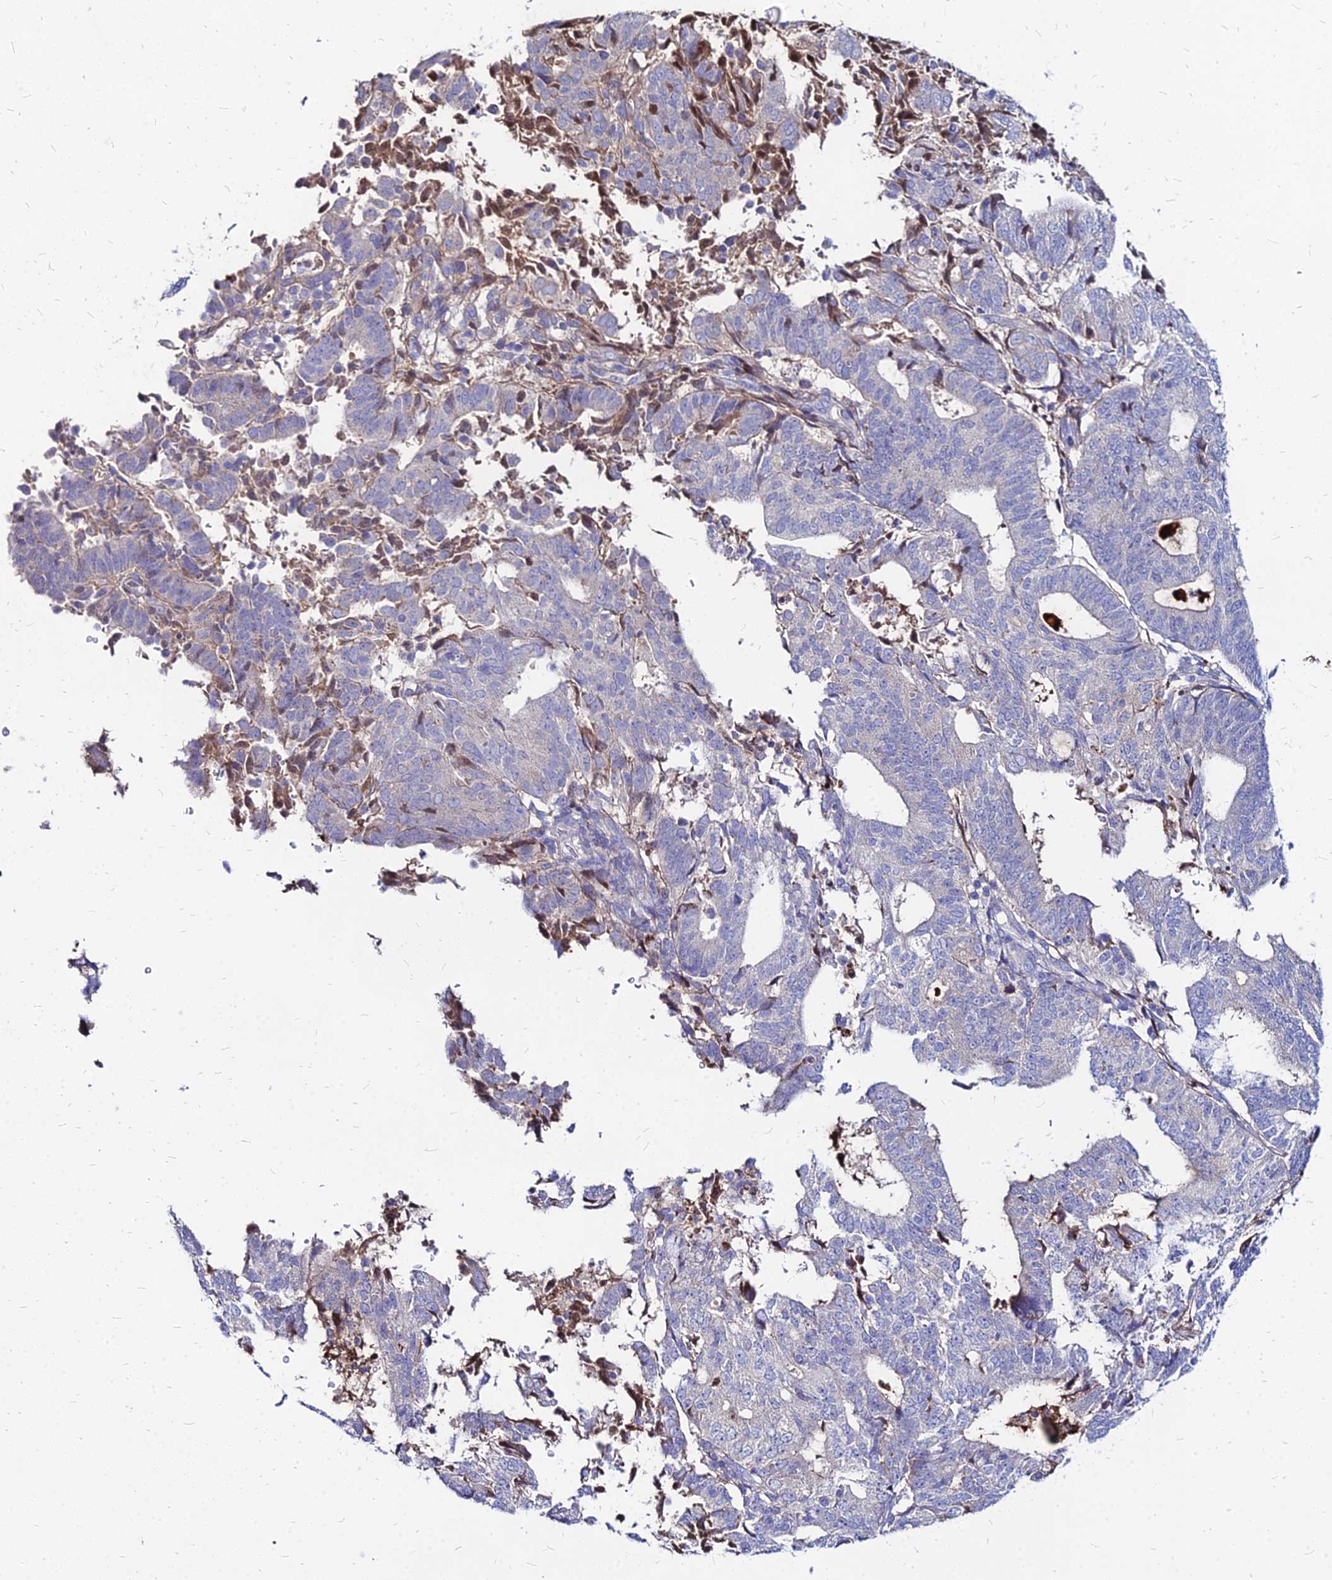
{"staining": {"intensity": "negative", "quantity": "none", "location": "none"}, "tissue": "endometrial cancer", "cell_type": "Tumor cells", "image_type": "cancer", "snomed": [{"axis": "morphology", "description": "Adenocarcinoma, NOS"}, {"axis": "topography", "description": "Endometrium"}], "caption": "The histopathology image displays no significant expression in tumor cells of endometrial cancer (adenocarcinoma). (DAB IHC visualized using brightfield microscopy, high magnification).", "gene": "ACSM6", "patient": {"sex": "female", "age": 70}}